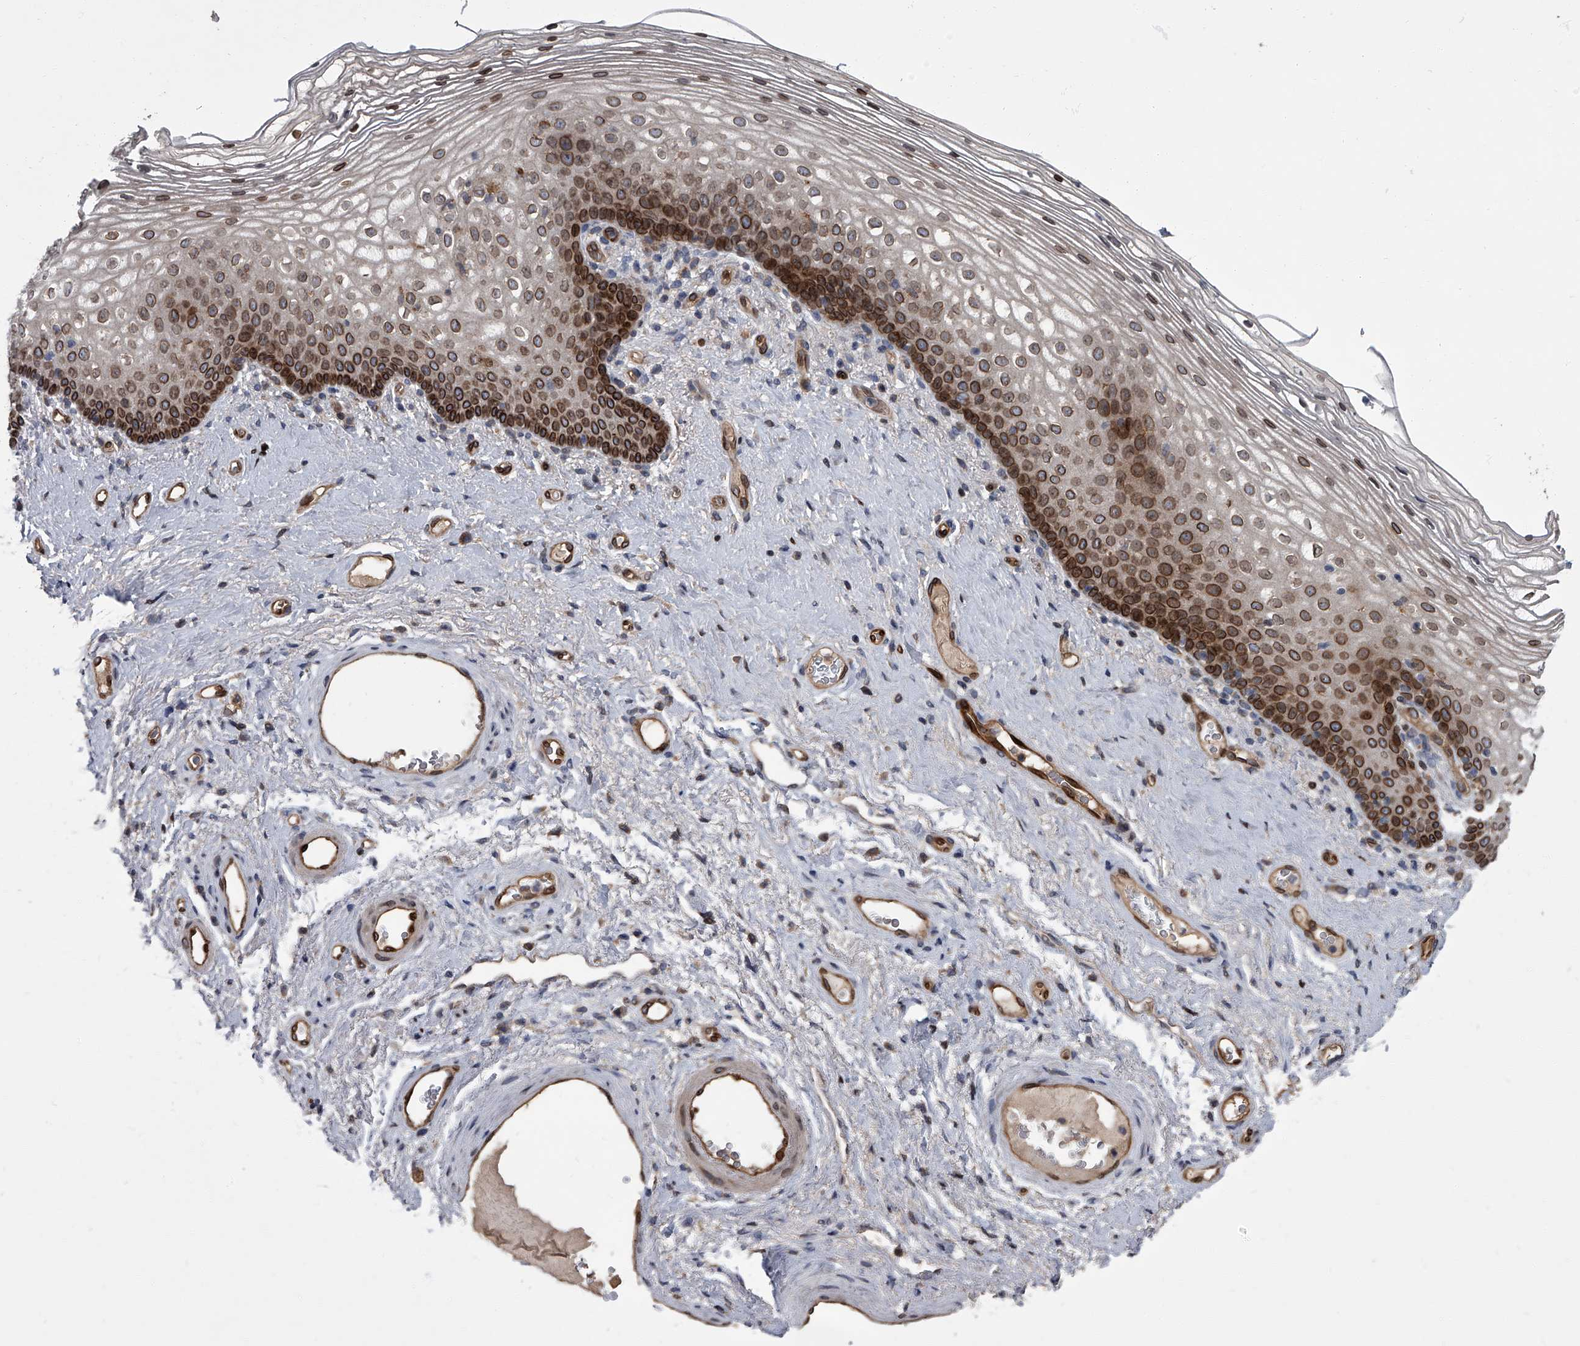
{"staining": {"intensity": "strong", "quantity": ">75%", "location": "cytoplasmic/membranous,nuclear"}, "tissue": "vagina", "cell_type": "Squamous epithelial cells", "image_type": "normal", "snomed": [{"axis": "morphology", "description": "Normal tissue, NOS"}, {"axis": "topography", "description": "Vagina"}], "caption": "This photomicrograph displays benign vagina stained with IHC to label a protein in brown. The cytoplasmic/membranous,nuclear of squamous epithelial cells show strong positivity for the protein. Nuclei are counter-stained blue.", "gene": "LRRC8C", "patient": {"sex": "female", "age": 60}}